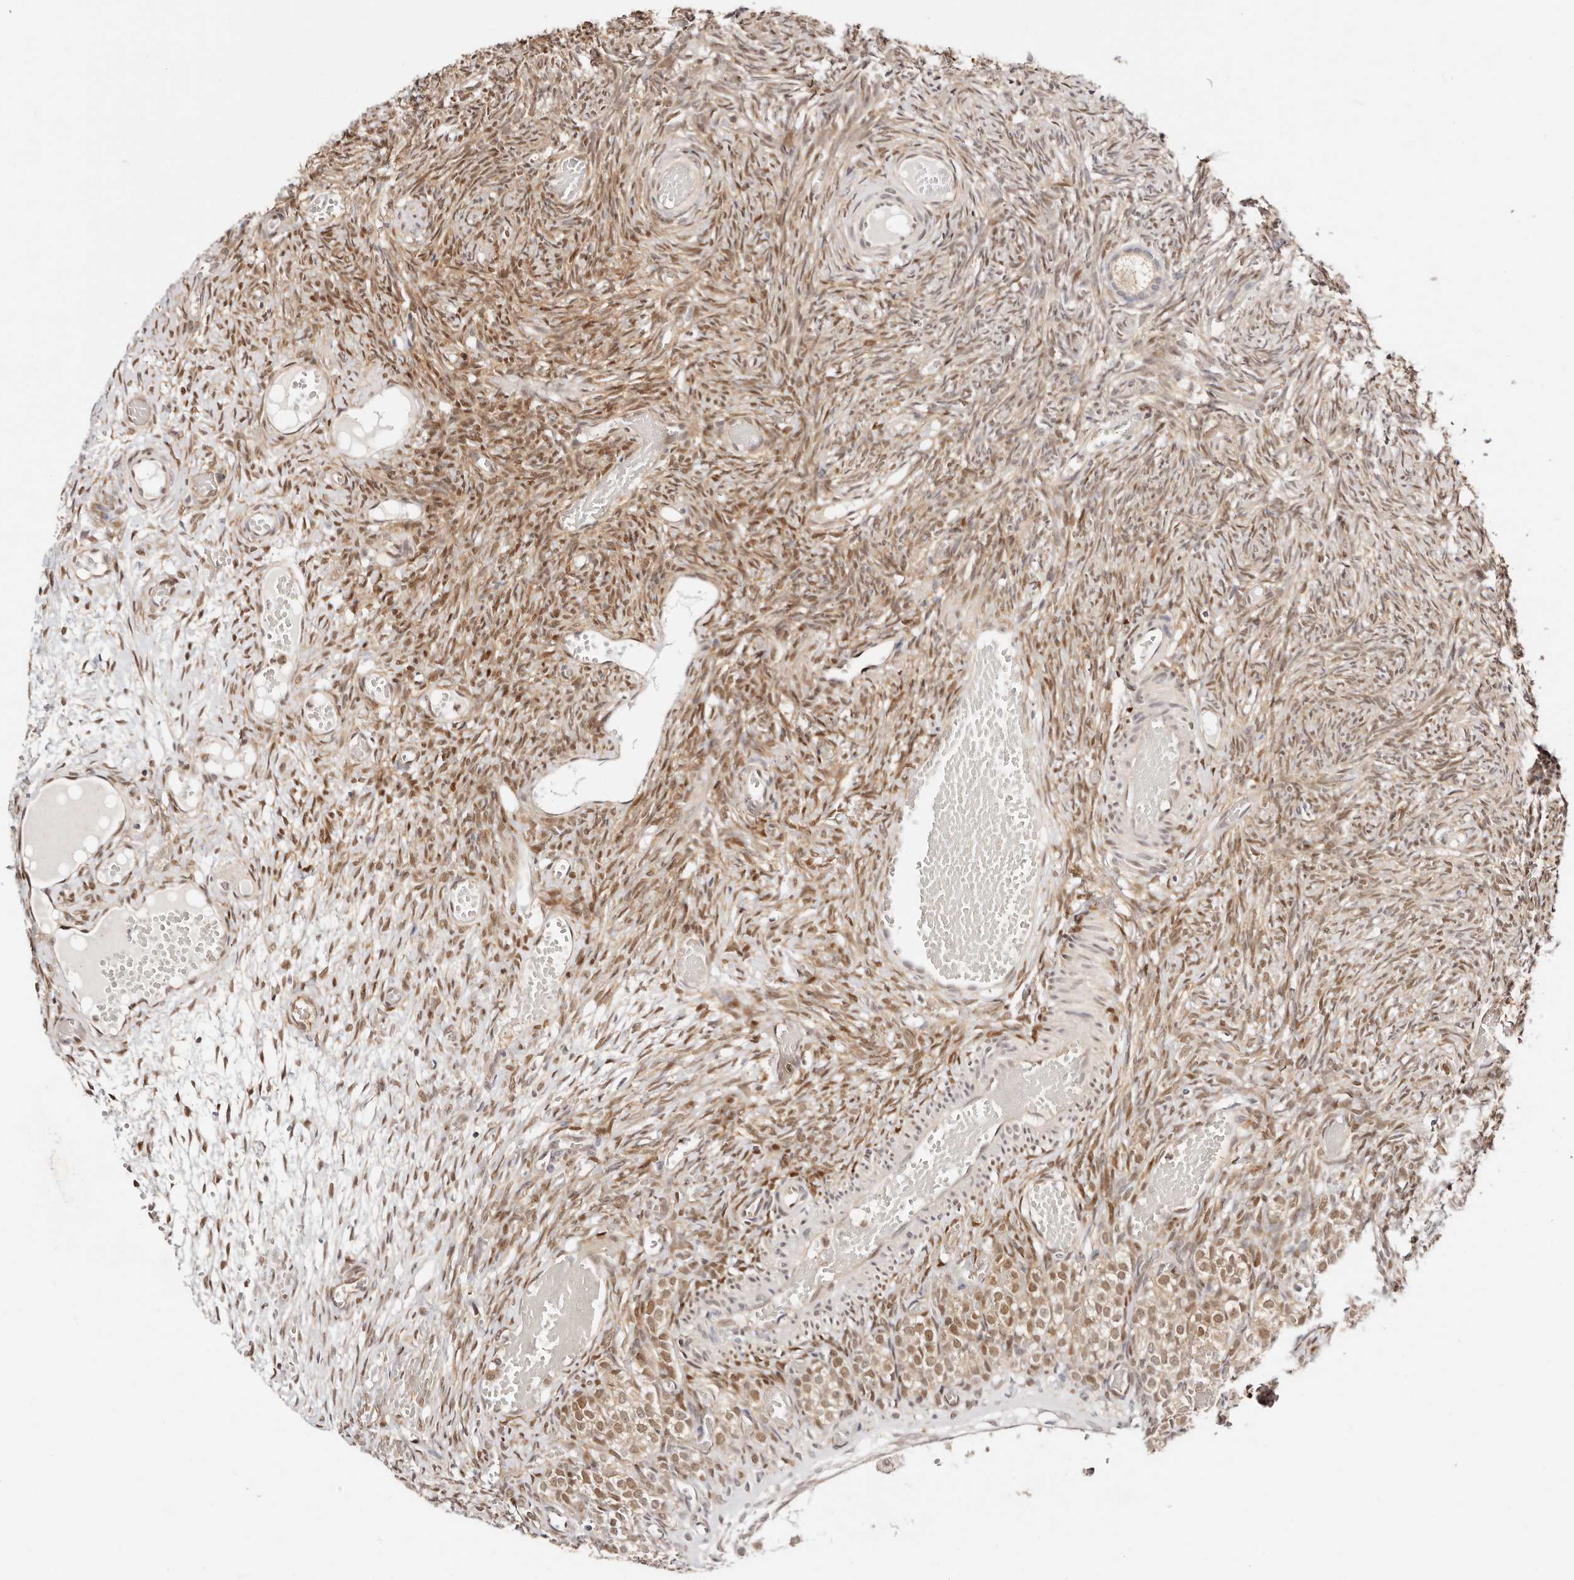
{"staining": {"intensity": "negative", "quantity": "none", "location": "none"}, "tissue": "ovary", "cell_type": "Follicle cells", "image_type": "normal", "snomed": [{"axis": "morphology", "description": "Adenocarcinoma, NOS"}, {"axis": "topography", "description": "Endometrium"}], "caption": "Immunohistochemistry of unremarkable human ovary shows no expression in follicle cells.", "gene": "STAT5A", "patient": {"sex": "female", "age": 32}}